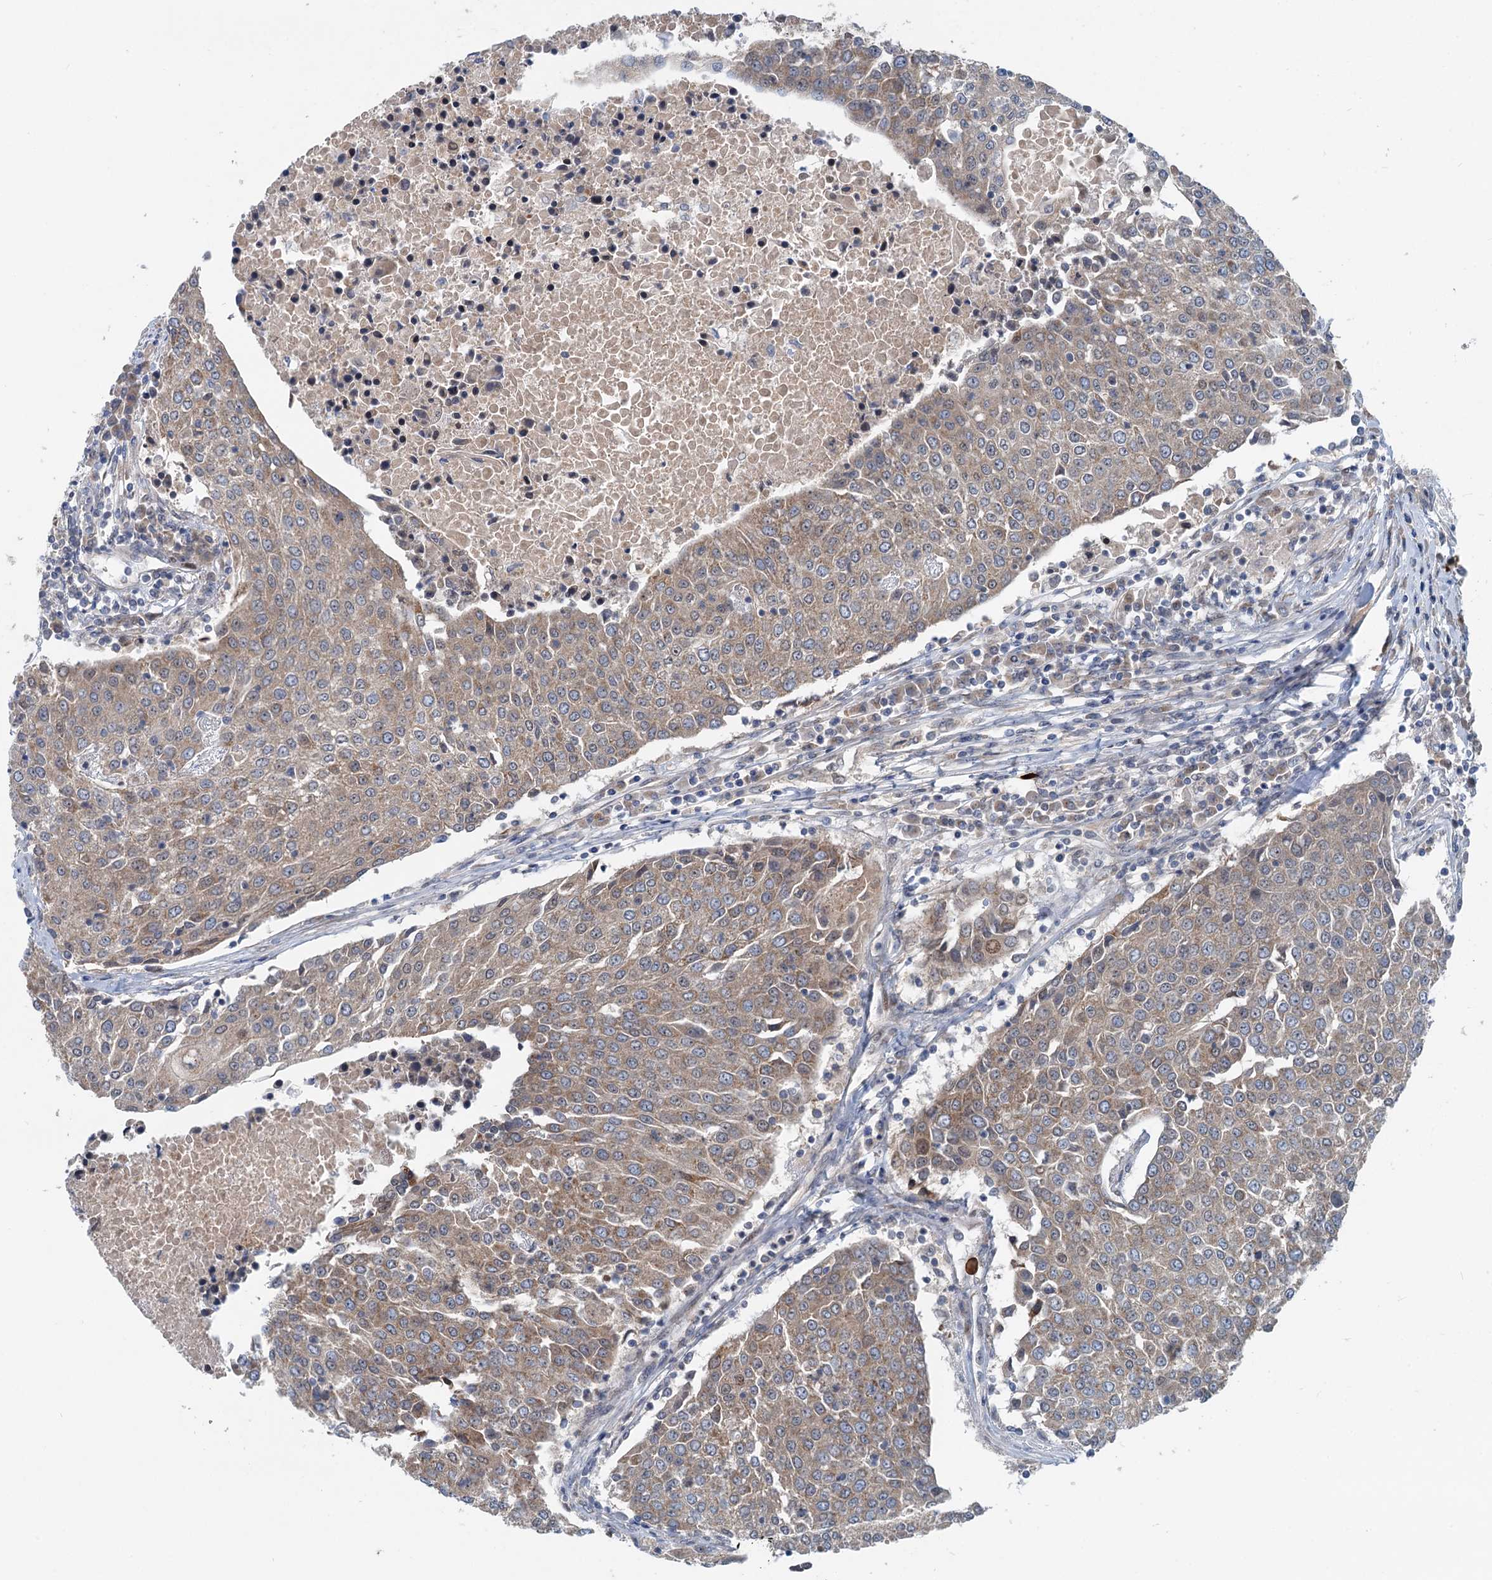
{"staining": {"intensity": "moderate", "quantity": "<25%", "location": "cytoplasmic/membranous"}, "tissue": "urothelial cancer", "cell_type": "Tumor cells", "image_type": "cancer", "snomed": [{"axis": "morphology", "description": "Urothelial carcinoma, High grade"}, {"axis": "topography", "description": "Urinary bladder"}], "caption": "Human urothelial carcinoma (high-grade) stained with a protein marker demonstrates moderate staining in tumor cells.", "gene": "DYNC2I2", "patient": {"sex": "female", "age": 85}}